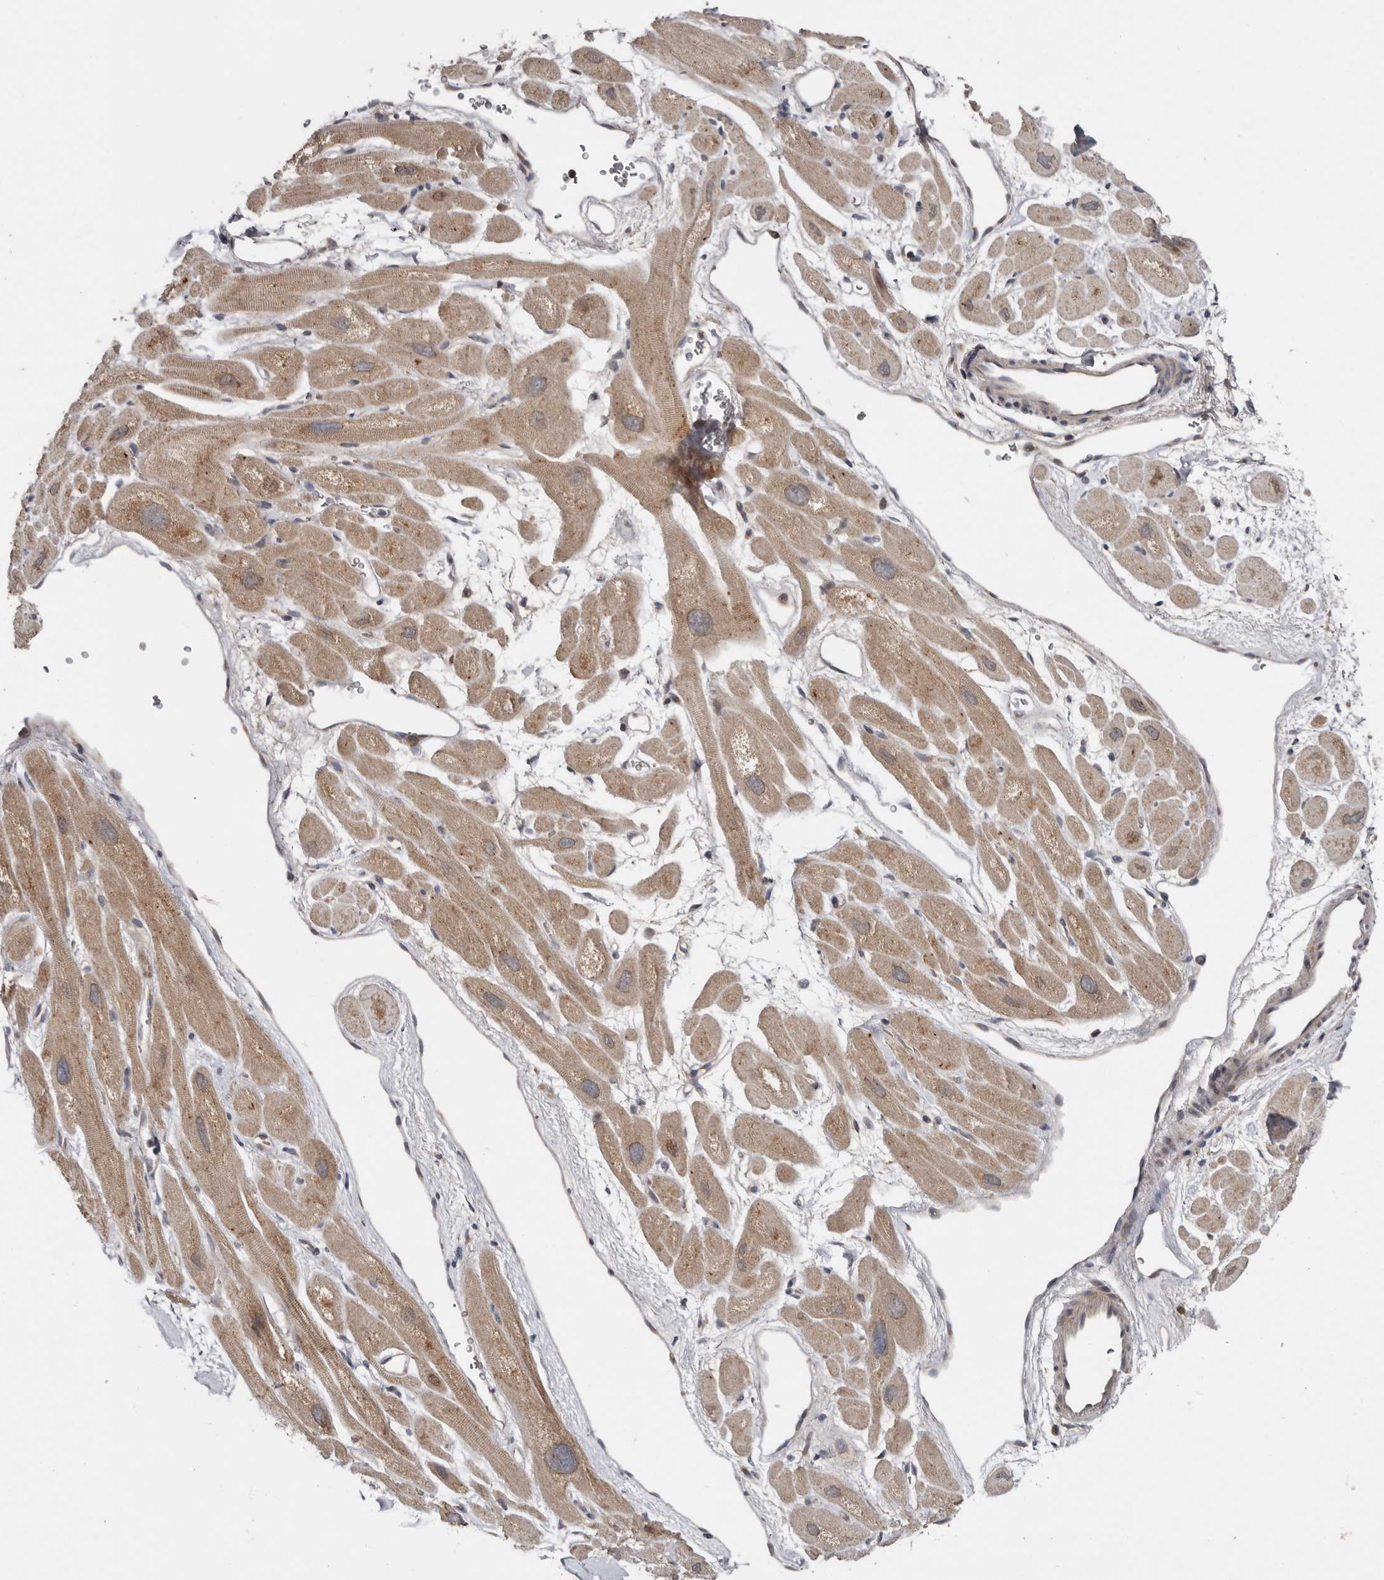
{"staining": {"intensity": "moderate", "quantity": "25%-75%", "location": "cytoplasmic/membranous"}, "tissue": "heart muscle", "cell_type": "Cardiomyocytes", "image_type": "normal", "snomed": [{"axis": "morphology", "description": "Normal tissue, NOS"}, {"axis": "topography", "description": "Heart"}], "caption": "Immunohistochemical staining of benign heart muscle demonstrates moderate cytoplasmic/membranous protein positivity in approximately 25%-75% of cardiomyocytes. (brown staining indicates protein expression, while blue staining denotes nuclei).", "gene": "CHML", "patient": {"sex": "male", "age": 49}}